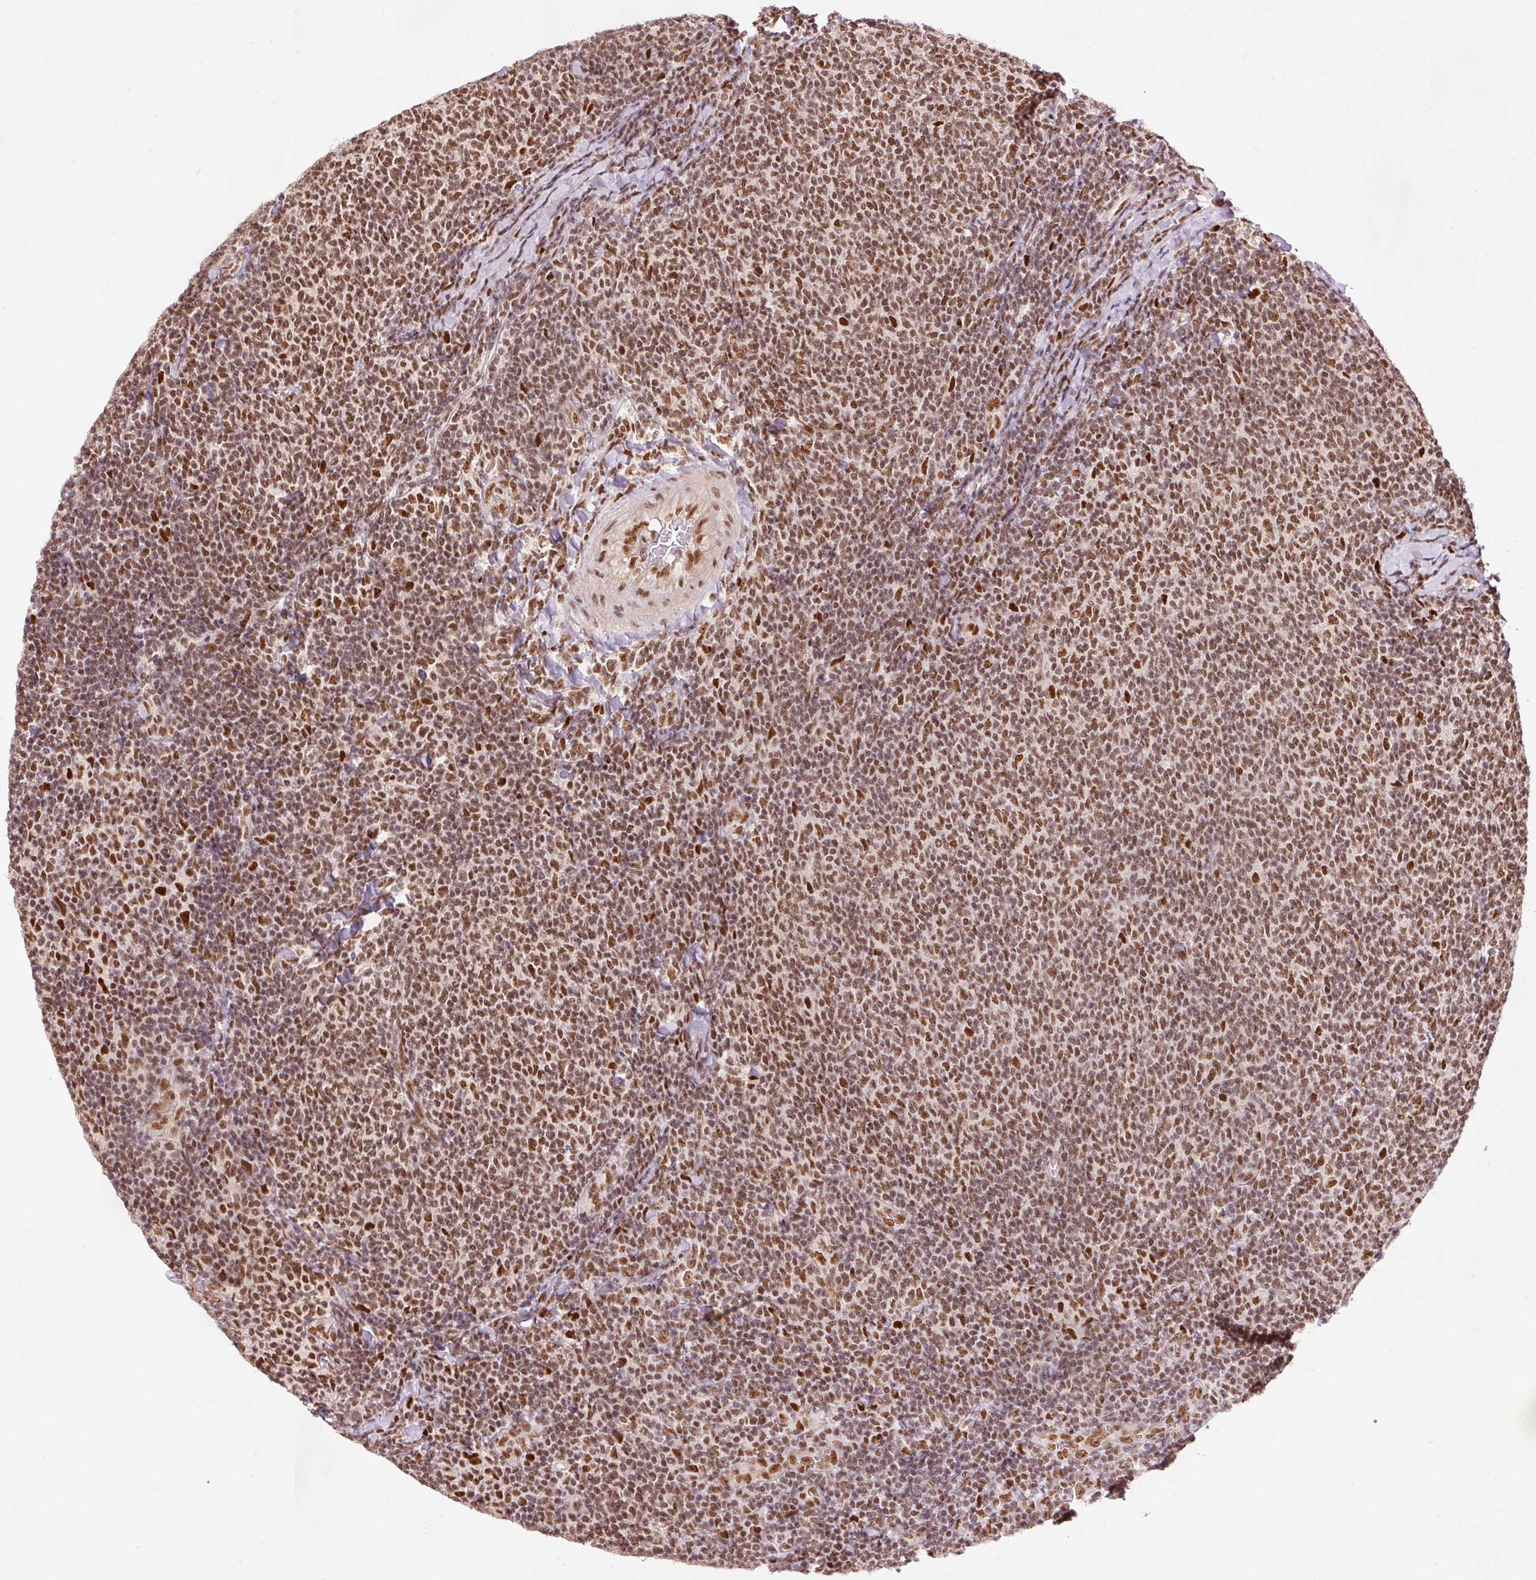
{"staining": {"intensity": "moderate", "quantity": ">75%", "location": "nuclear"}, "tissue": "lymphoma", "cell_type": "Tumor cells", "image_type": "cancer", "snomed": [{"axis": "morphology", "description": "Malignant lymphoma, non-Hodgkin's type, Low grade"}, {"axis": "topography", "description": "Lymph node"}], "caption": "This micrograph exhibits immunohistochemistry staining of human low-grade malignant lymphoma, non-Hodgkin's type, with medium moderate nuclear positivity in about >75% of tumor cells.", "gene": "ZBTB44", "patient": {"sex": "male", "age": 52}}